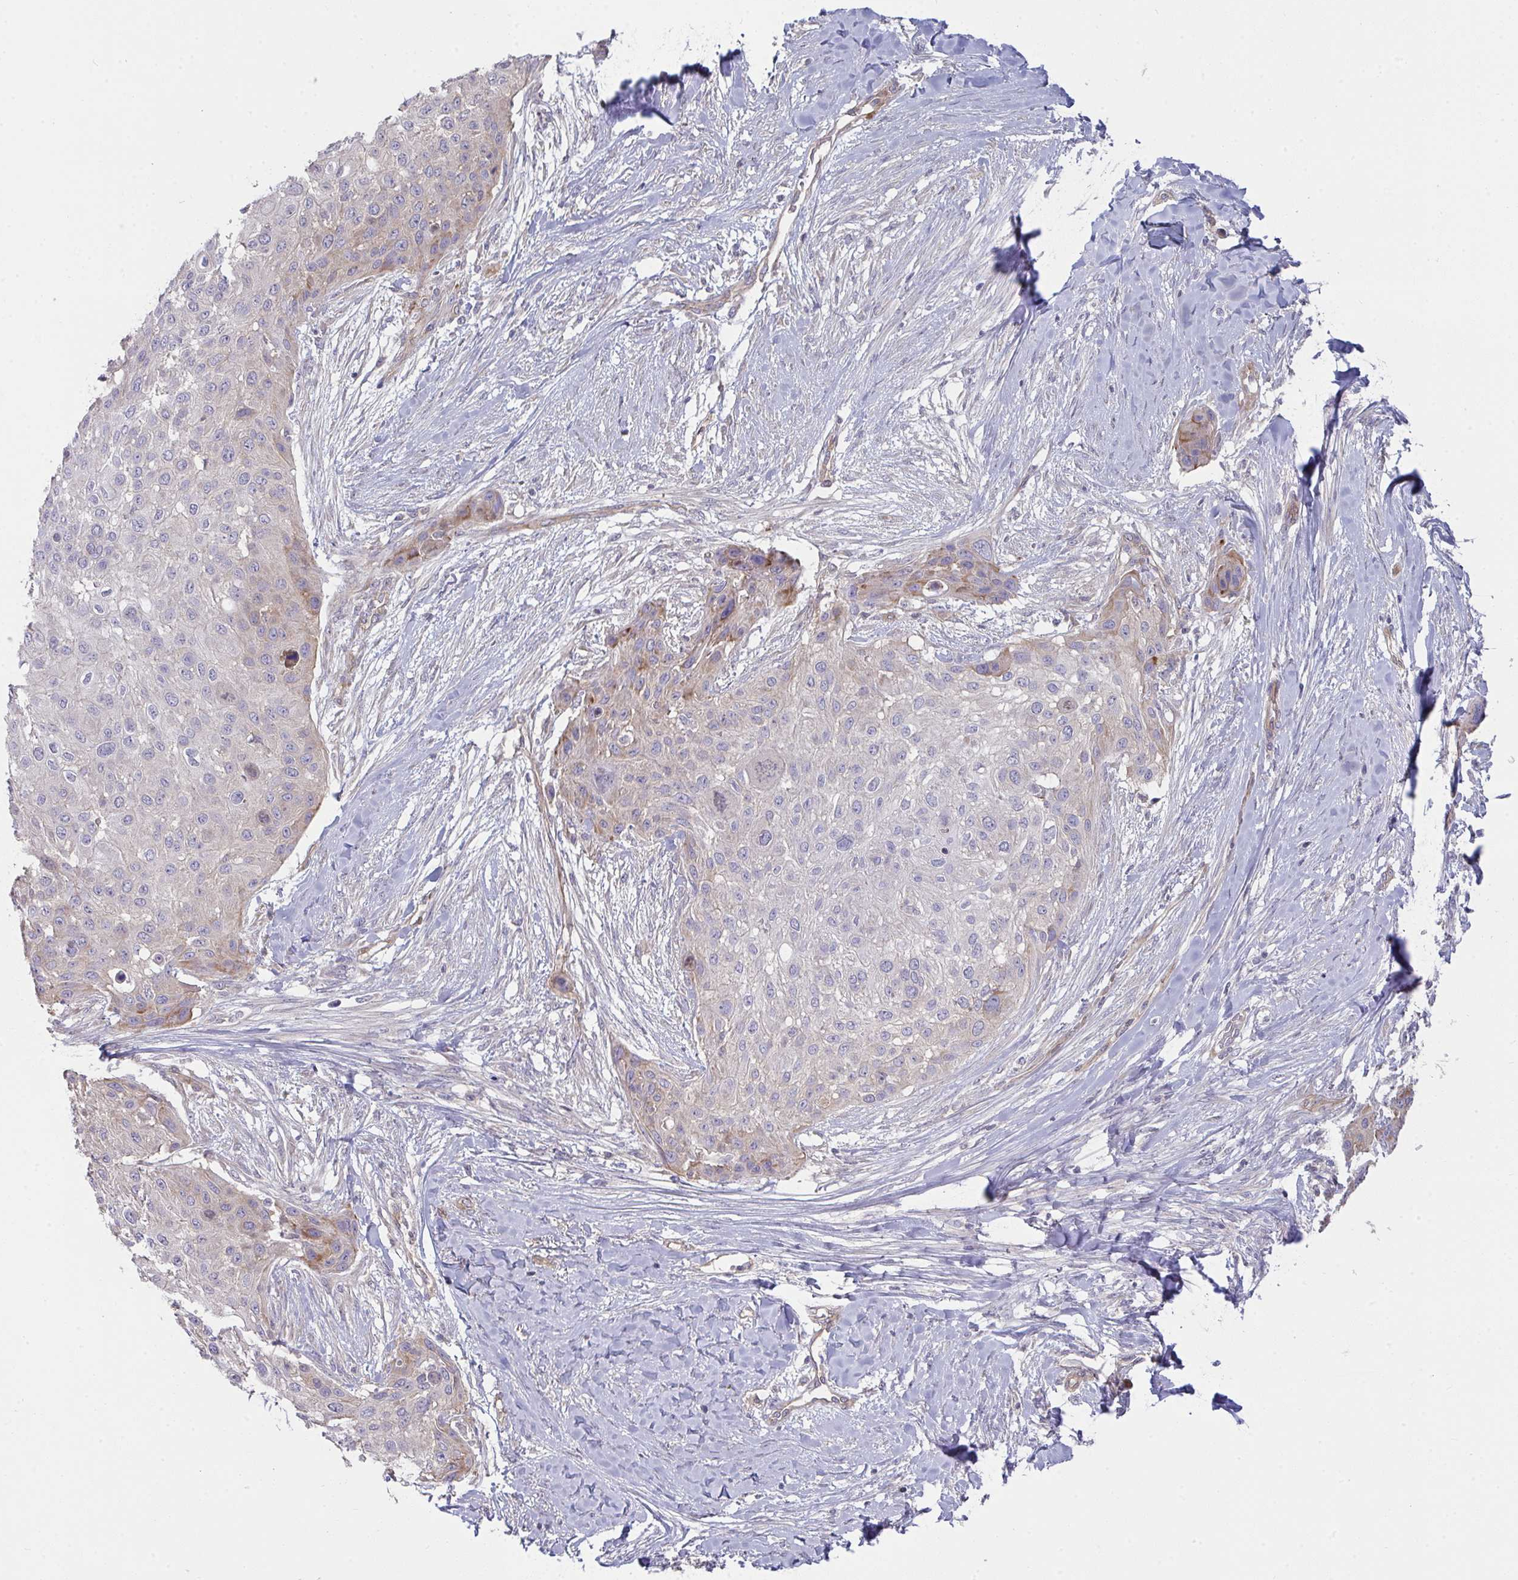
{"staining": {"intensity": "weak", "quantity": "<25%", "location": "cytoplasmic/membranous"}, "tissue": "skin cancer", "cell_type": "Tumor cells", "image_type": "cancer", "snomed": [{"axis": "morphology", "description": "Squamous cell carcinoma, NOS"}, {"axis": "topography", "description": "Skin"}], "caption": "The micrograph exhibits no staining of tumor cells in skin squamous cell carcinoma. (Immunohistochemistry, brightfield microscopy, high magnification).", "gene": "CASP9", "patient": {"sex": "female", "age": 87}}